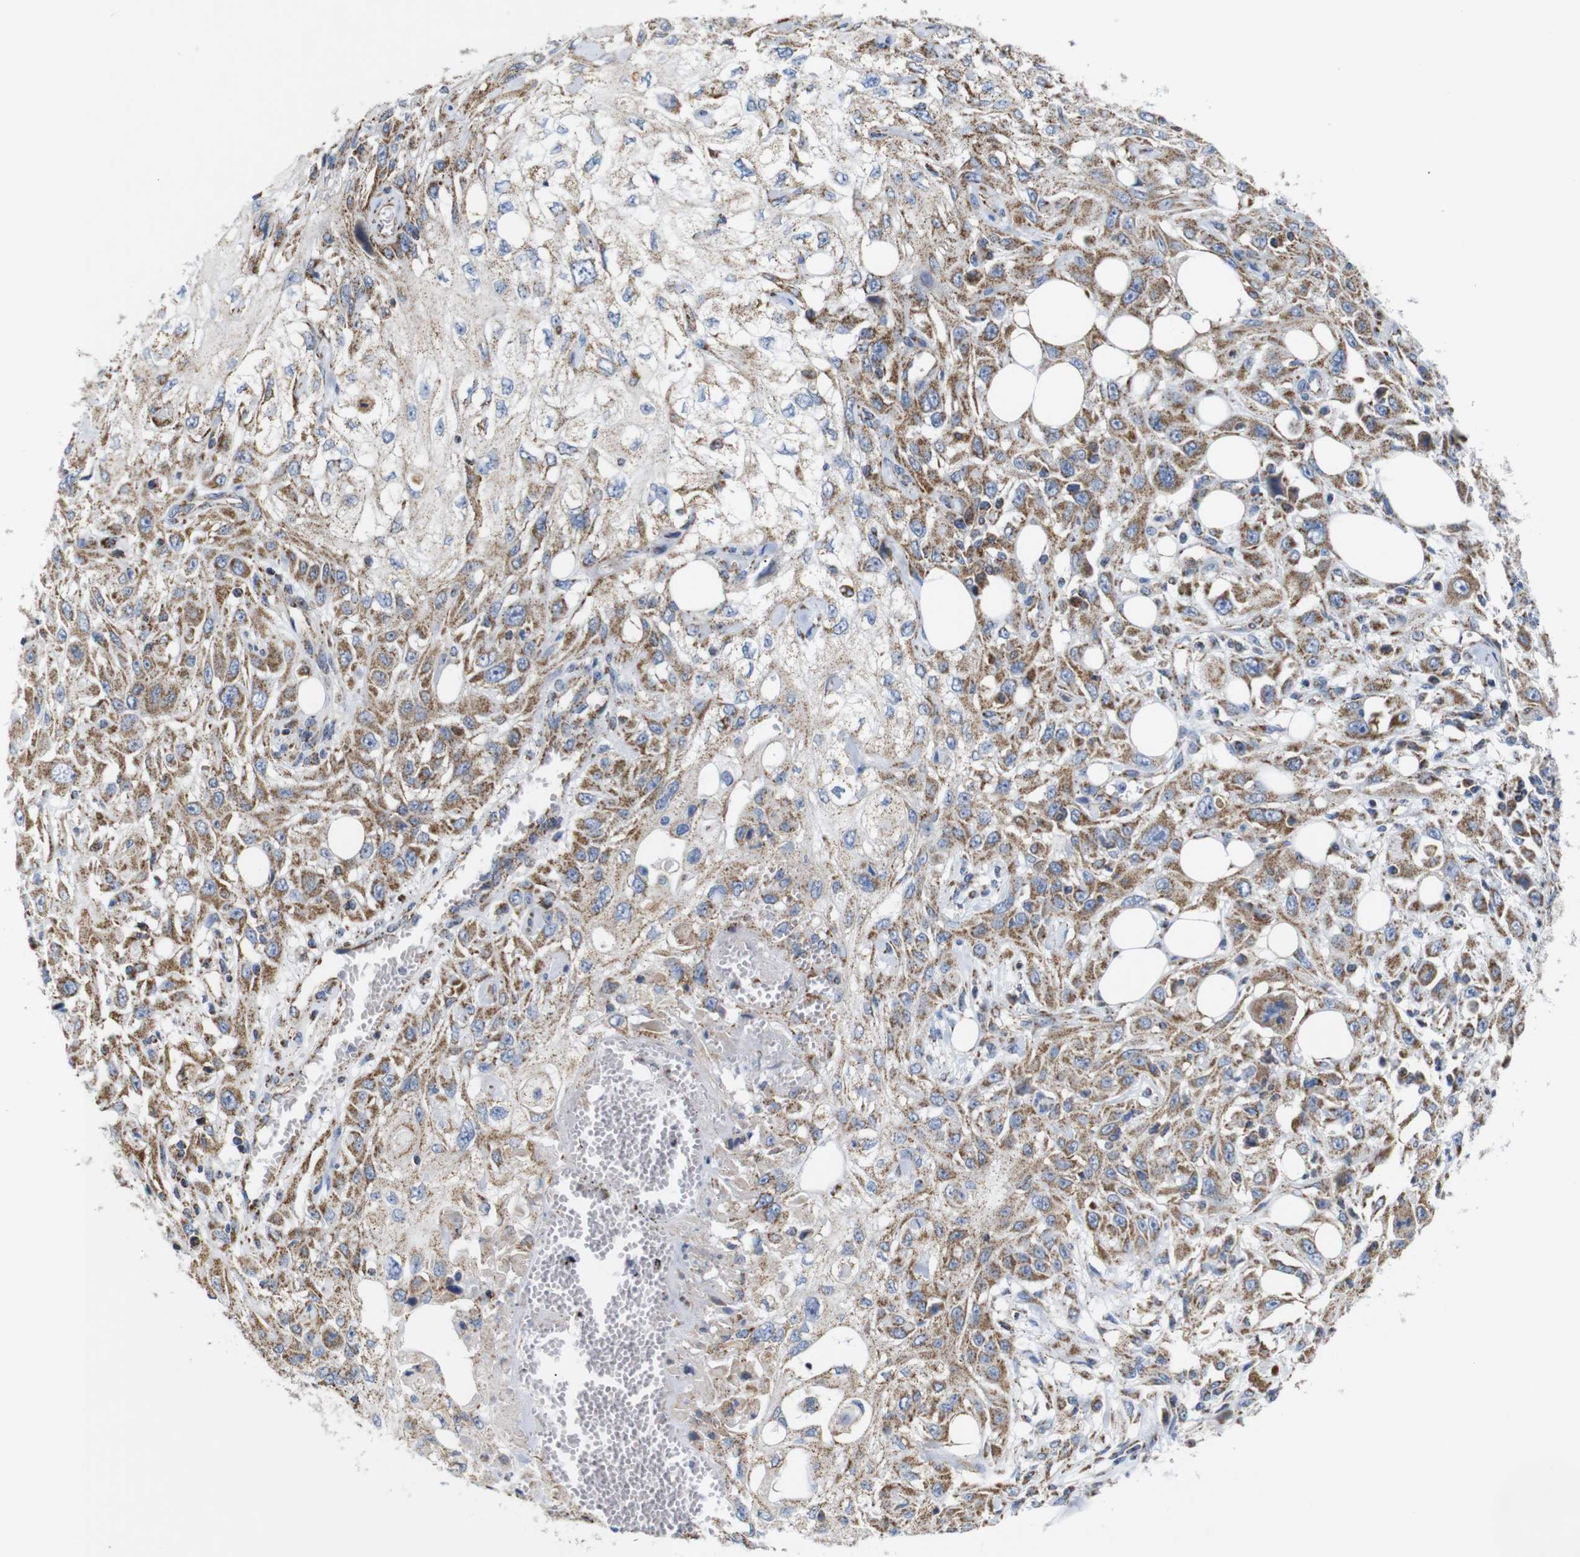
{"staining": {"intensity": "moderate", "quantity": ">75%", "location": "cytoplasmic/membranous"}, "tissue": "skin cancer", "cell_type": "Tumor cells", "image_type": "cancer", "snomed": [{"axis": "morphology", "description": "Squamous cell carcinoma, NOS"}, {"axis": "topography", "description": "Skin"}], "caption": "Brown immunohistochemical staining in human skin cancer (squamous cell carcinoma) reveals moderate cytoplasmic/membranous staining in approximately >75% of tumor cells. The staining is performed using DAB brown chromogen to label protein expression. The nuclei are counter-stained blue using hematoxylin.", "gene": "FAM171B", "patient": {"sex": "male", "age": 75}}